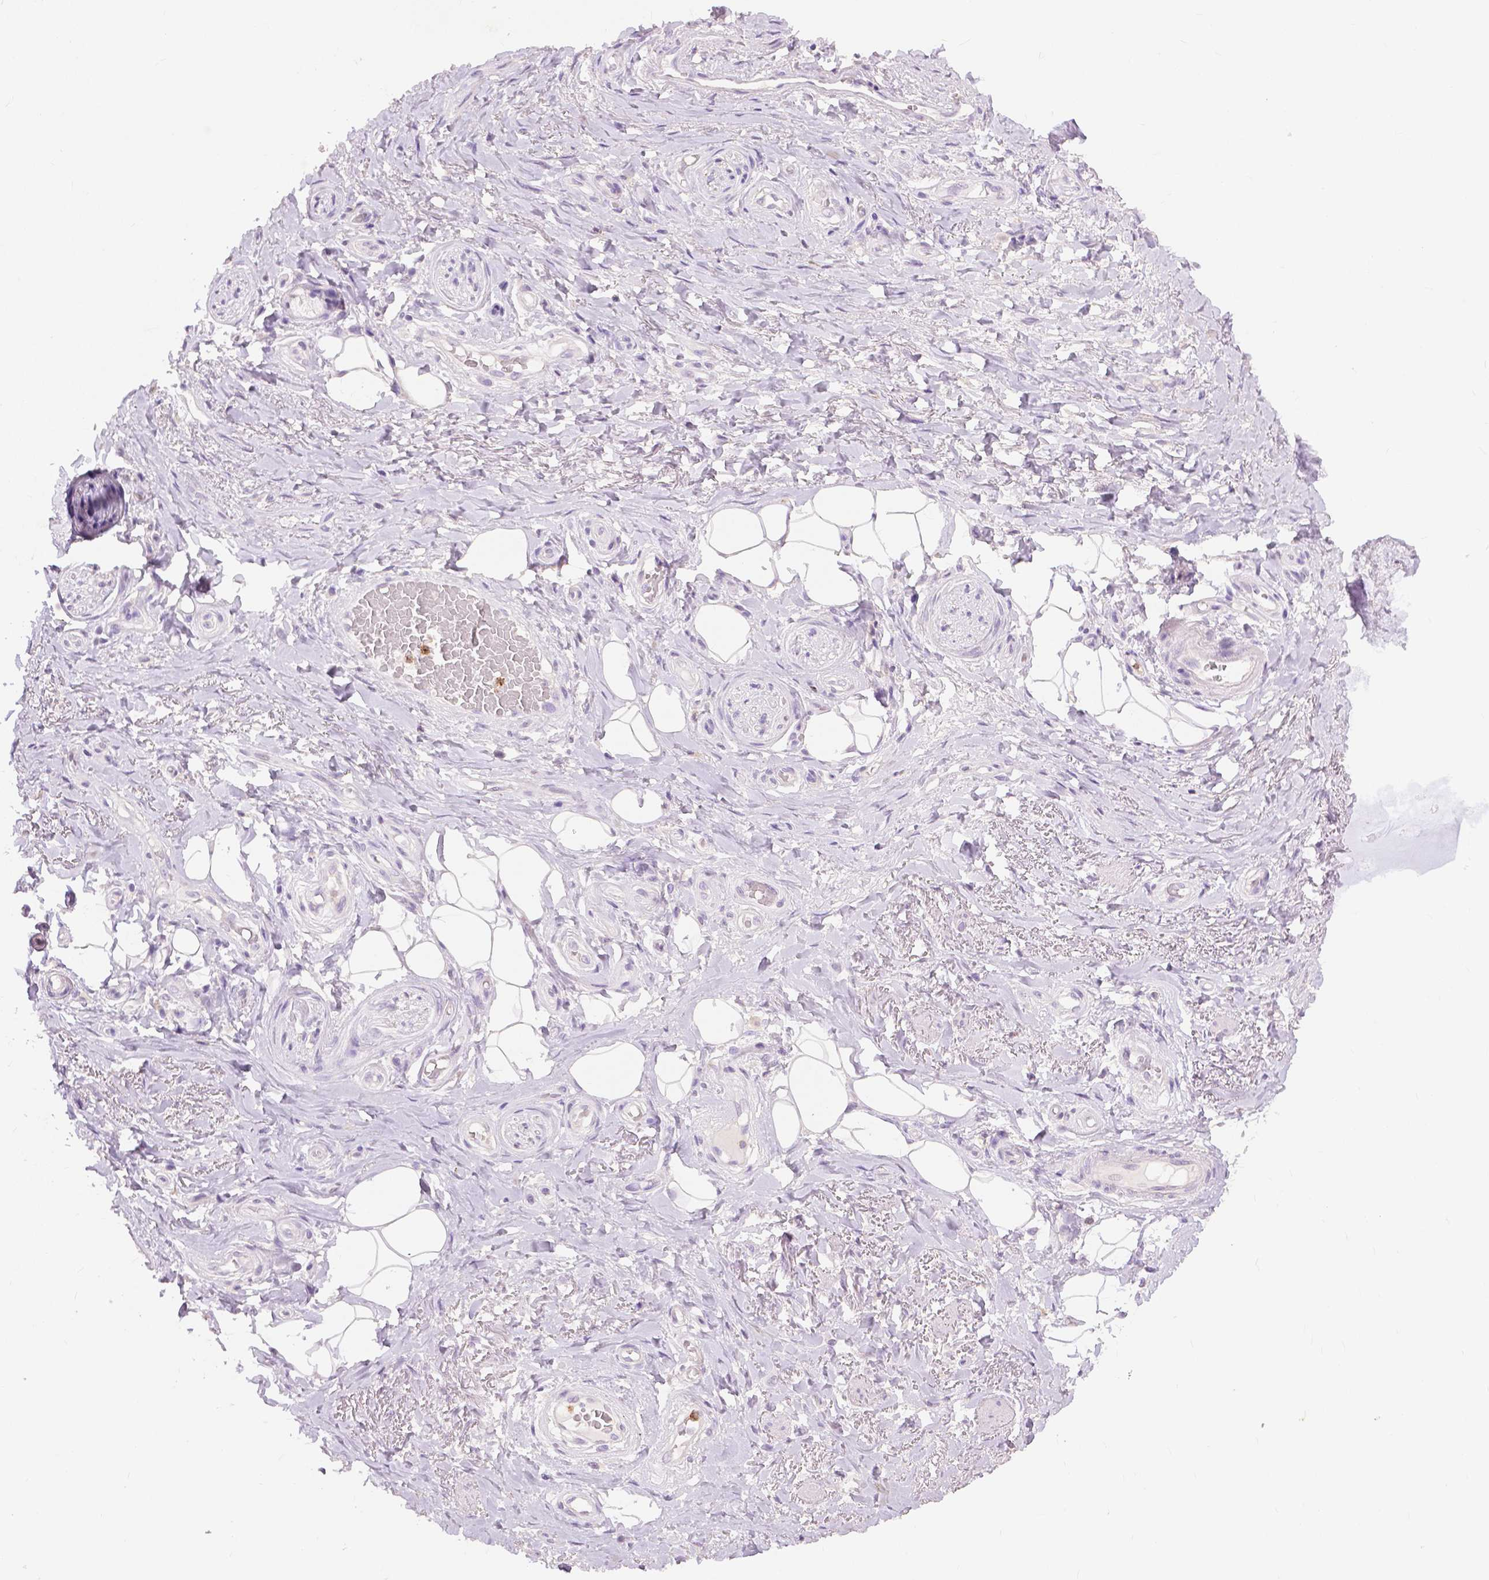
{"staining": {"intensity": "negative", "quantity": "none", "location": "none"}, "tissue": "adipose tissue", "cell_type": "Adipocytes", "image_type": "normal", "snomed": [{"axis": "morphology", "description": "Normal tissue, NOS"}, {"axis": "topography", "description": "Anal"}, {"axis": "topography", "description": "Peripheral nerve tissue"}], "caption": "High magnification brightfield microscopy of unremarkable adipose tissue stained with DAB (3,3'-diaminobenzidine) (brown) and counterstained with hematoxylin (blue): adipocytes show no significant positivity.", "gene": "CXCR2", "patient": {"sex": "male", "age": 53}}